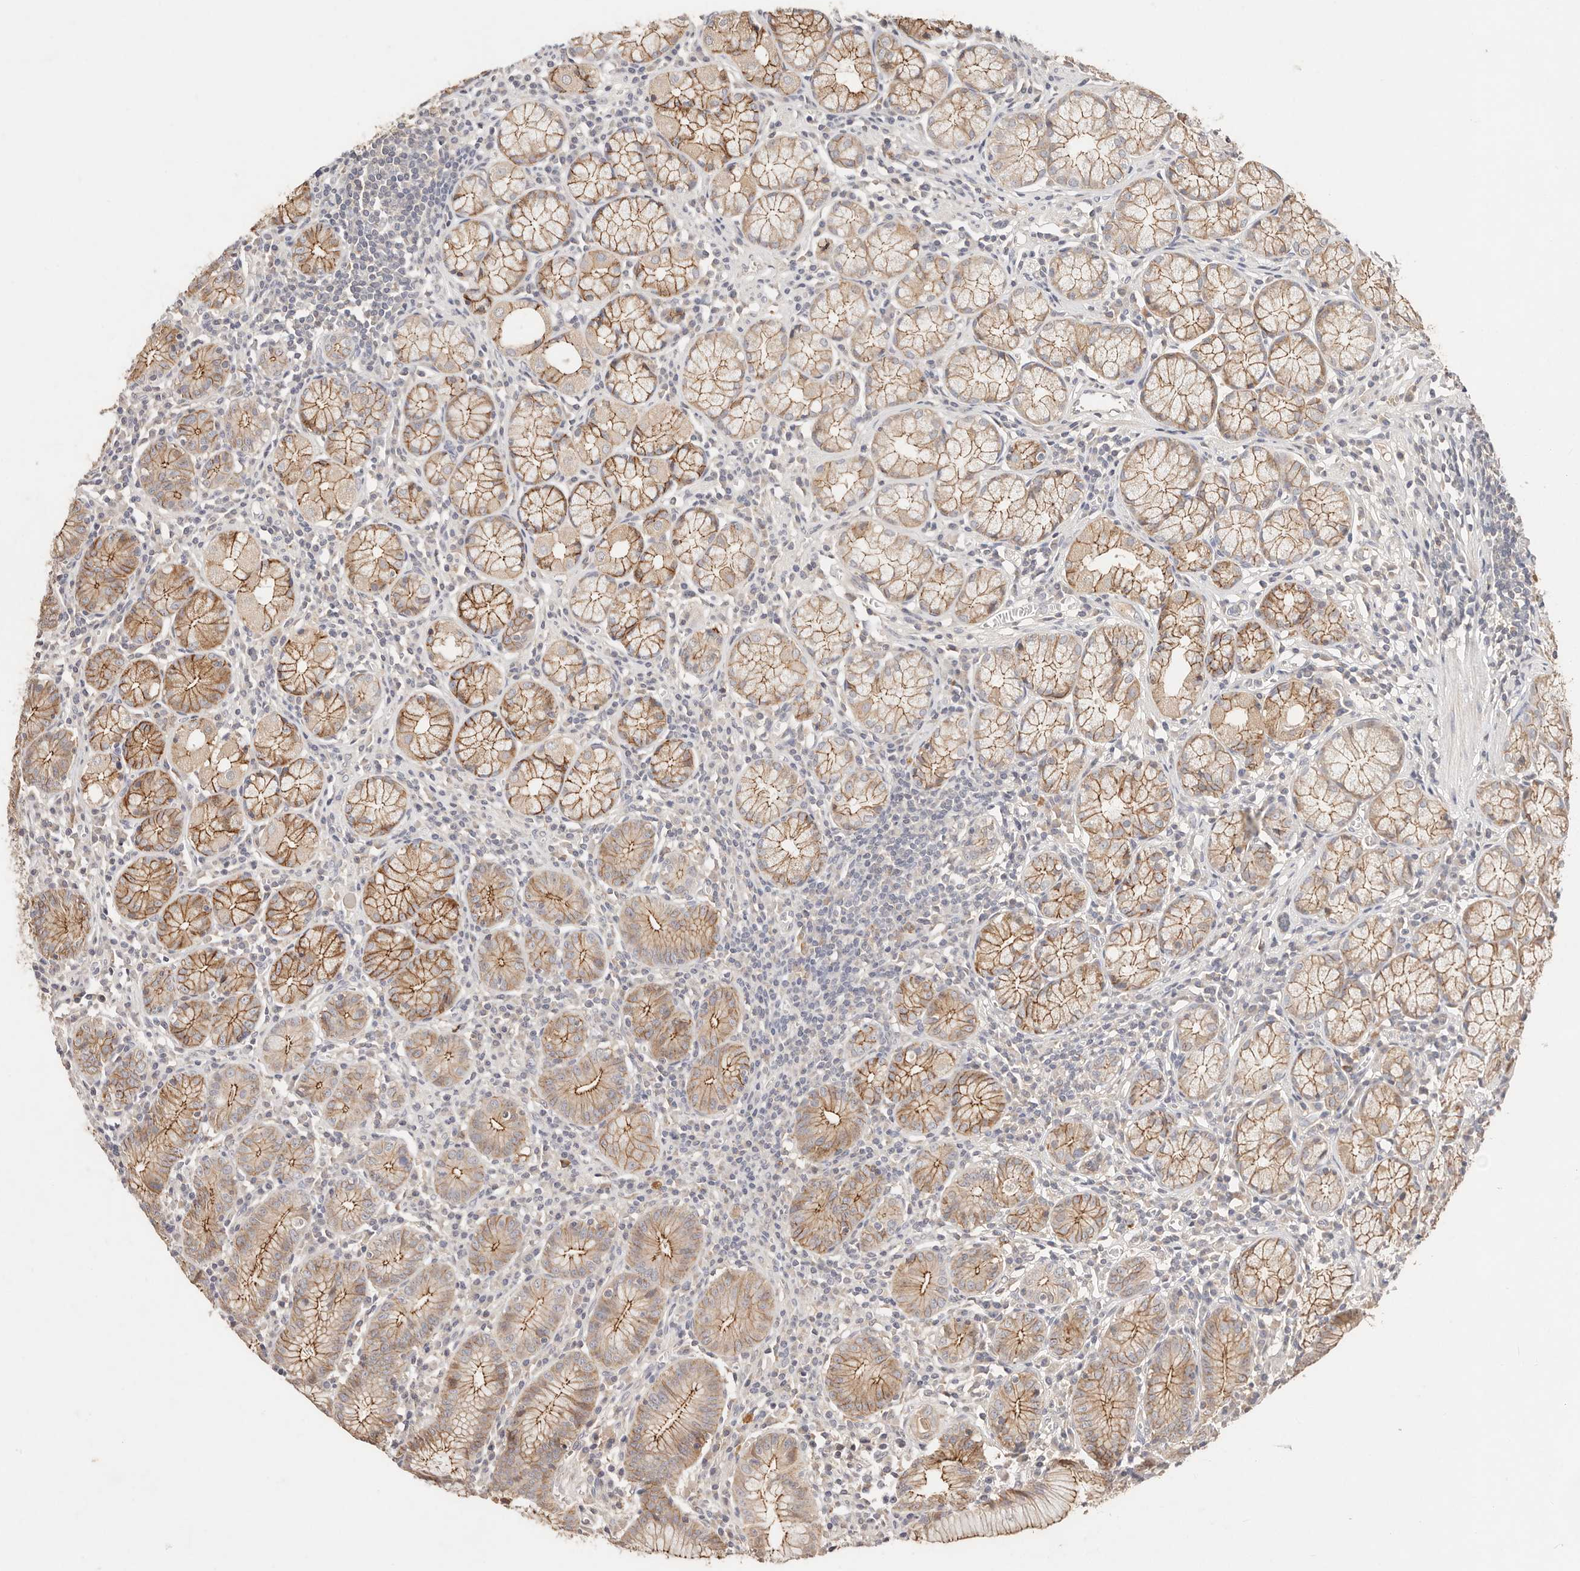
{"staining": {"intensity": "moderate", "quantity": ">75%", "location": "cytoplasmic/membranous"}, "tissue": "stomach", "cell_type": "Glandular cells", "image_type": "normal", "snomed": [{"axis": "morphology", "description": "Normal tissue, NOS"}, {"axis": "topography", "description": "Stomach"}], "caption": "Glandular cells show medium levels of moderate cytoplasmic/membranous staining in approximately >75% of cells in normal stomach. (Brightfield microscopy of DAB IHC at high magnification).", "gene": "CXADR", "patient": {"sex": "male", "age": 55}}